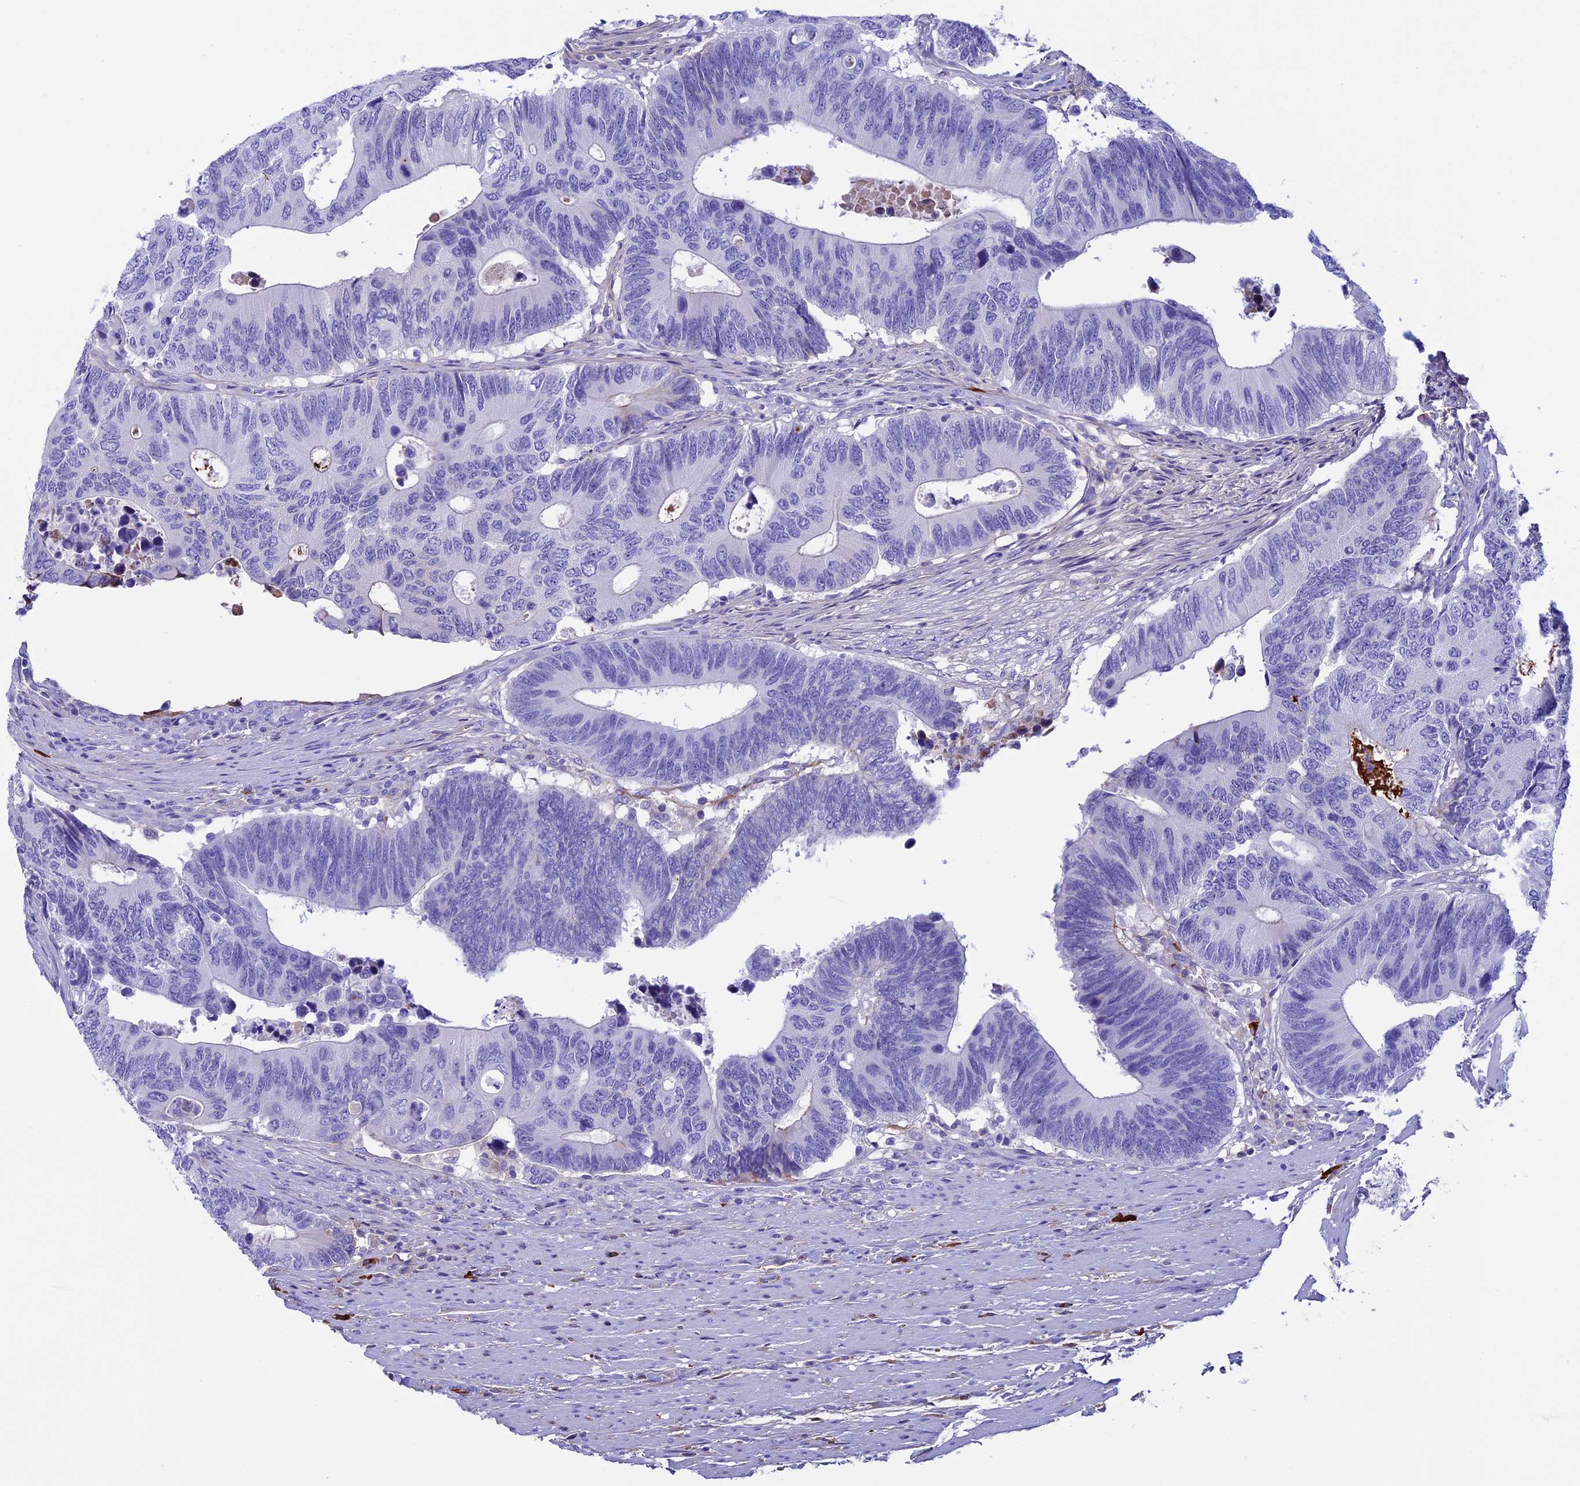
{"staining": {"intensity": "negative", "quantity": "none", "location": "none"}, "tissue": "colorectal cancer", "cell_type": "Tumor cells", "image_type": "cancer", "snomed": [{"axis": "morphology", "description": "Adenocarcinoma, NOS"}, {"axis": "topography", "description": "Colon"}], "caption": "Tumor cells are negative for brown protein staining in colorectal cancer (adenocarcinoma). Nuclei are stained in blue.", "gene": "IGSF6", "patient": {"sex": "male", "age": 87}}